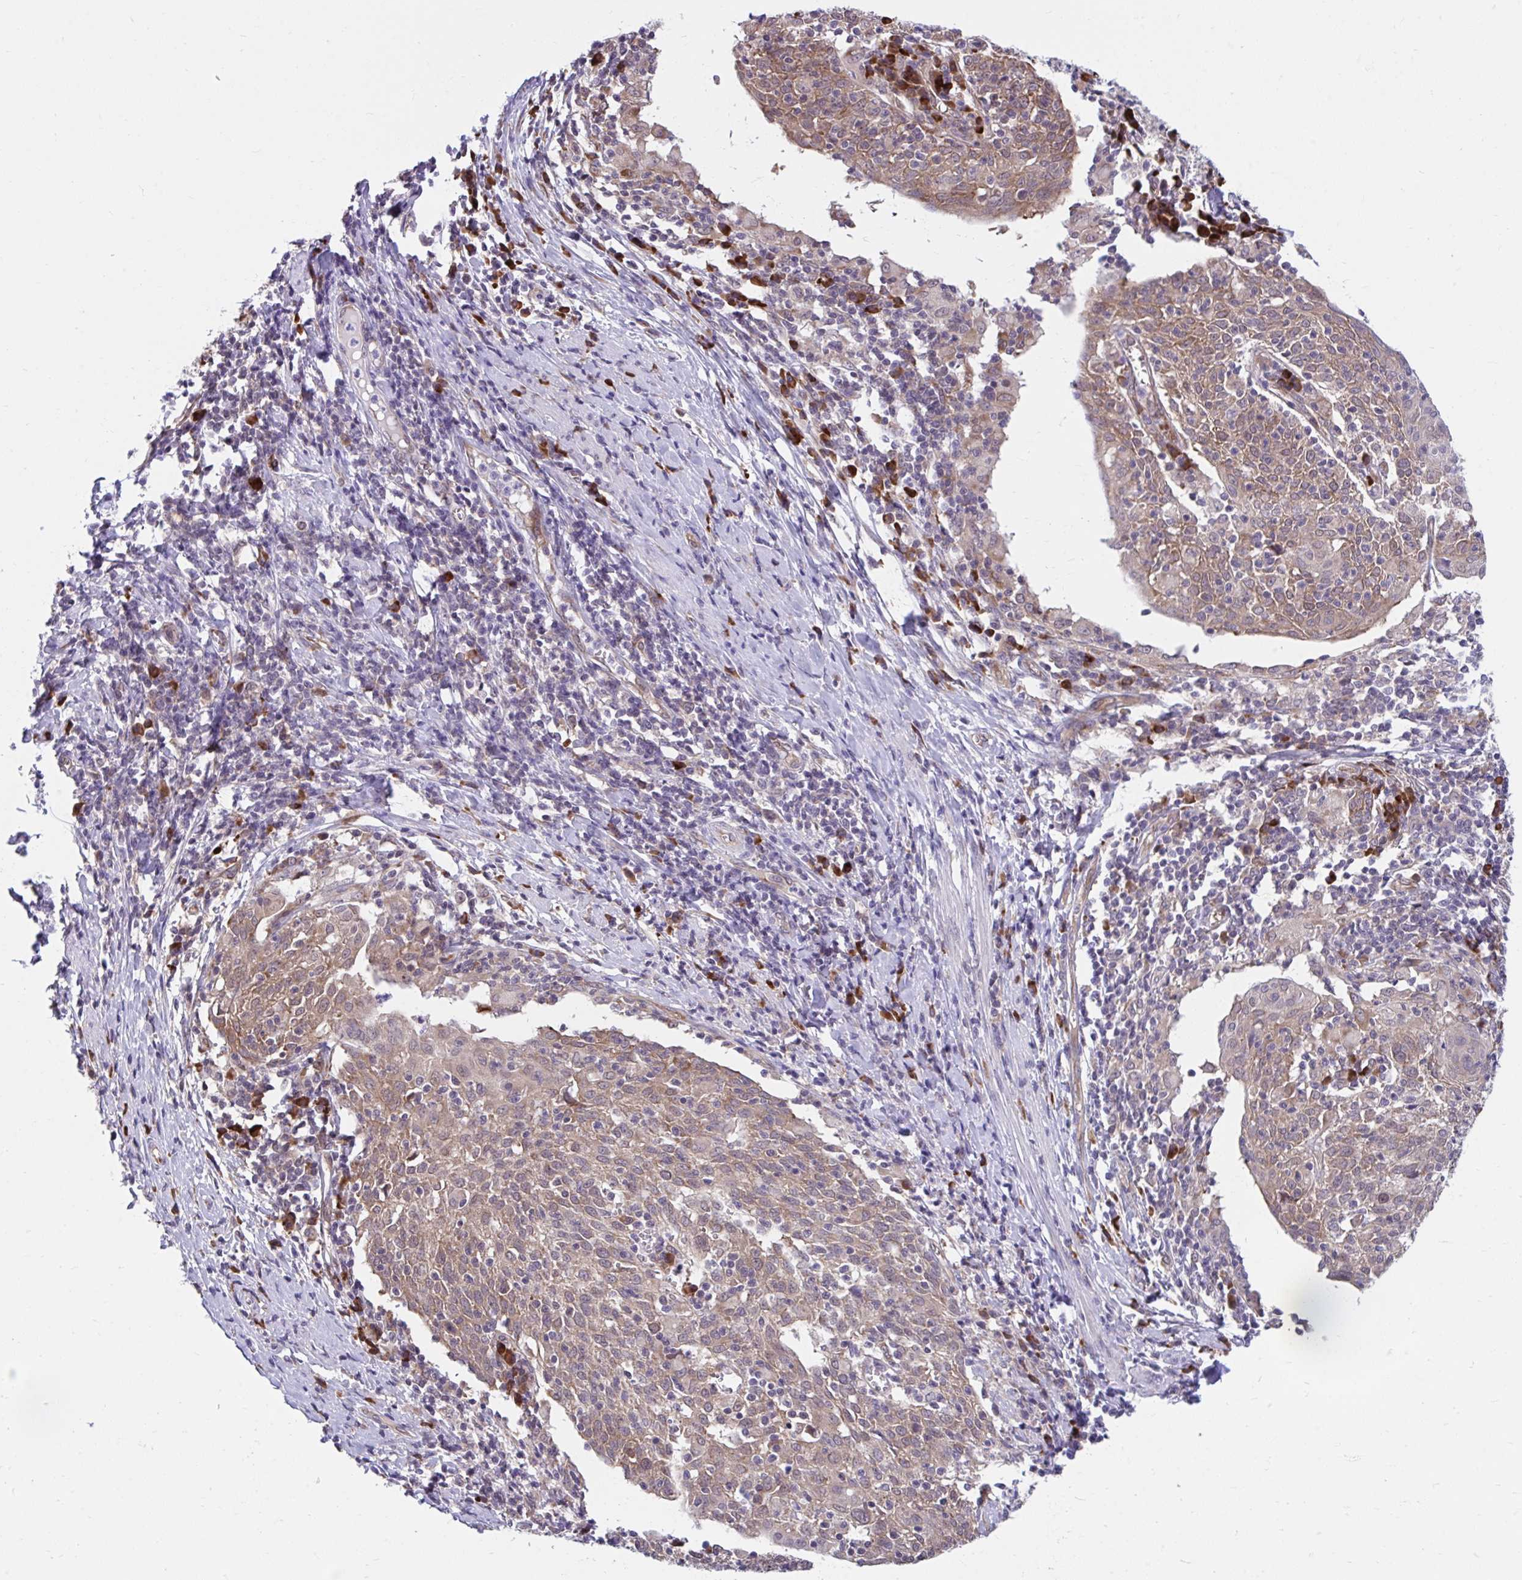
{"staining": {"intensity": "moderate", "quantity": ">75%", "location": "cytoplasmic/membranous"}, "tissue": "cervical cancer", "cell_type": "Tumor cells", "image_type": "cancer", "snomed": [{"axis": "morphology", "description": "Squamous cell carcinoma, NOS"}, {"axis": "topography", "description": "Cervix"}], "caption": "Moderate cytoplasmic/membranous expression for a protein is identified in about >75% of tumor cells of cervical squamous cell carcinoma using immunohistochemistry (IHC).", "gene": "SELENON", "patient": {"sex": "female", "age": 52}}